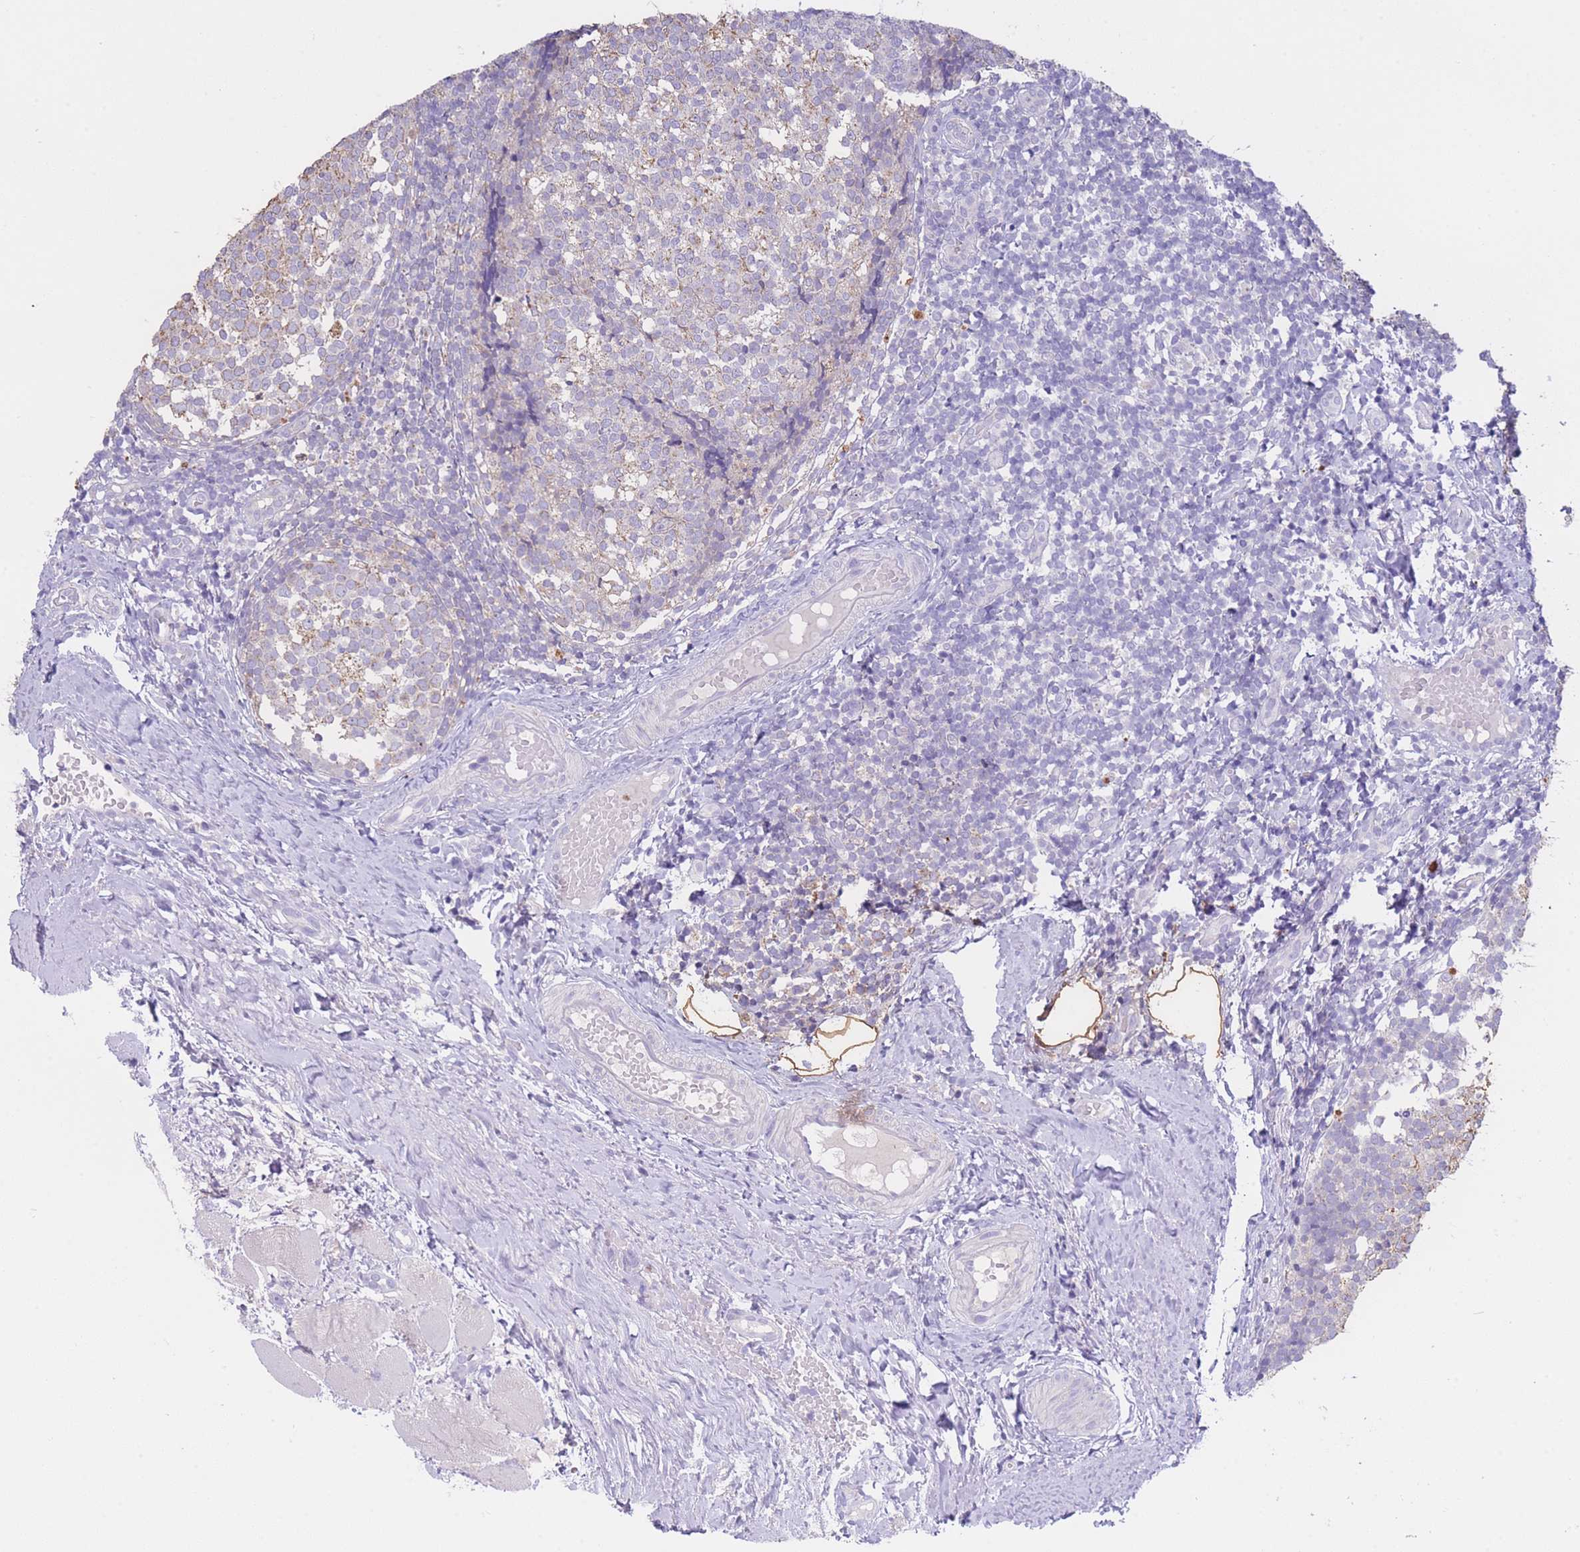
{"staining": {"intensity": "negative", "quantity": "none", "location": "none"}, "tissue": "tonsil", "cell_type": "Germinal center cells", "image_type": "normal", "snomed": [{"axis": "morphology", "description": "Normal tissue, NOS"}, {"axis": "topography", "description": "Tonsil"}], "caption": "An immunohistochemistry (IHC) photomicrograph of normal tonsil is shown. There is no staining in germinal center cells of tonsil.", "gene": "CENPM", "patient": {"sex": "female", "age": 19}}